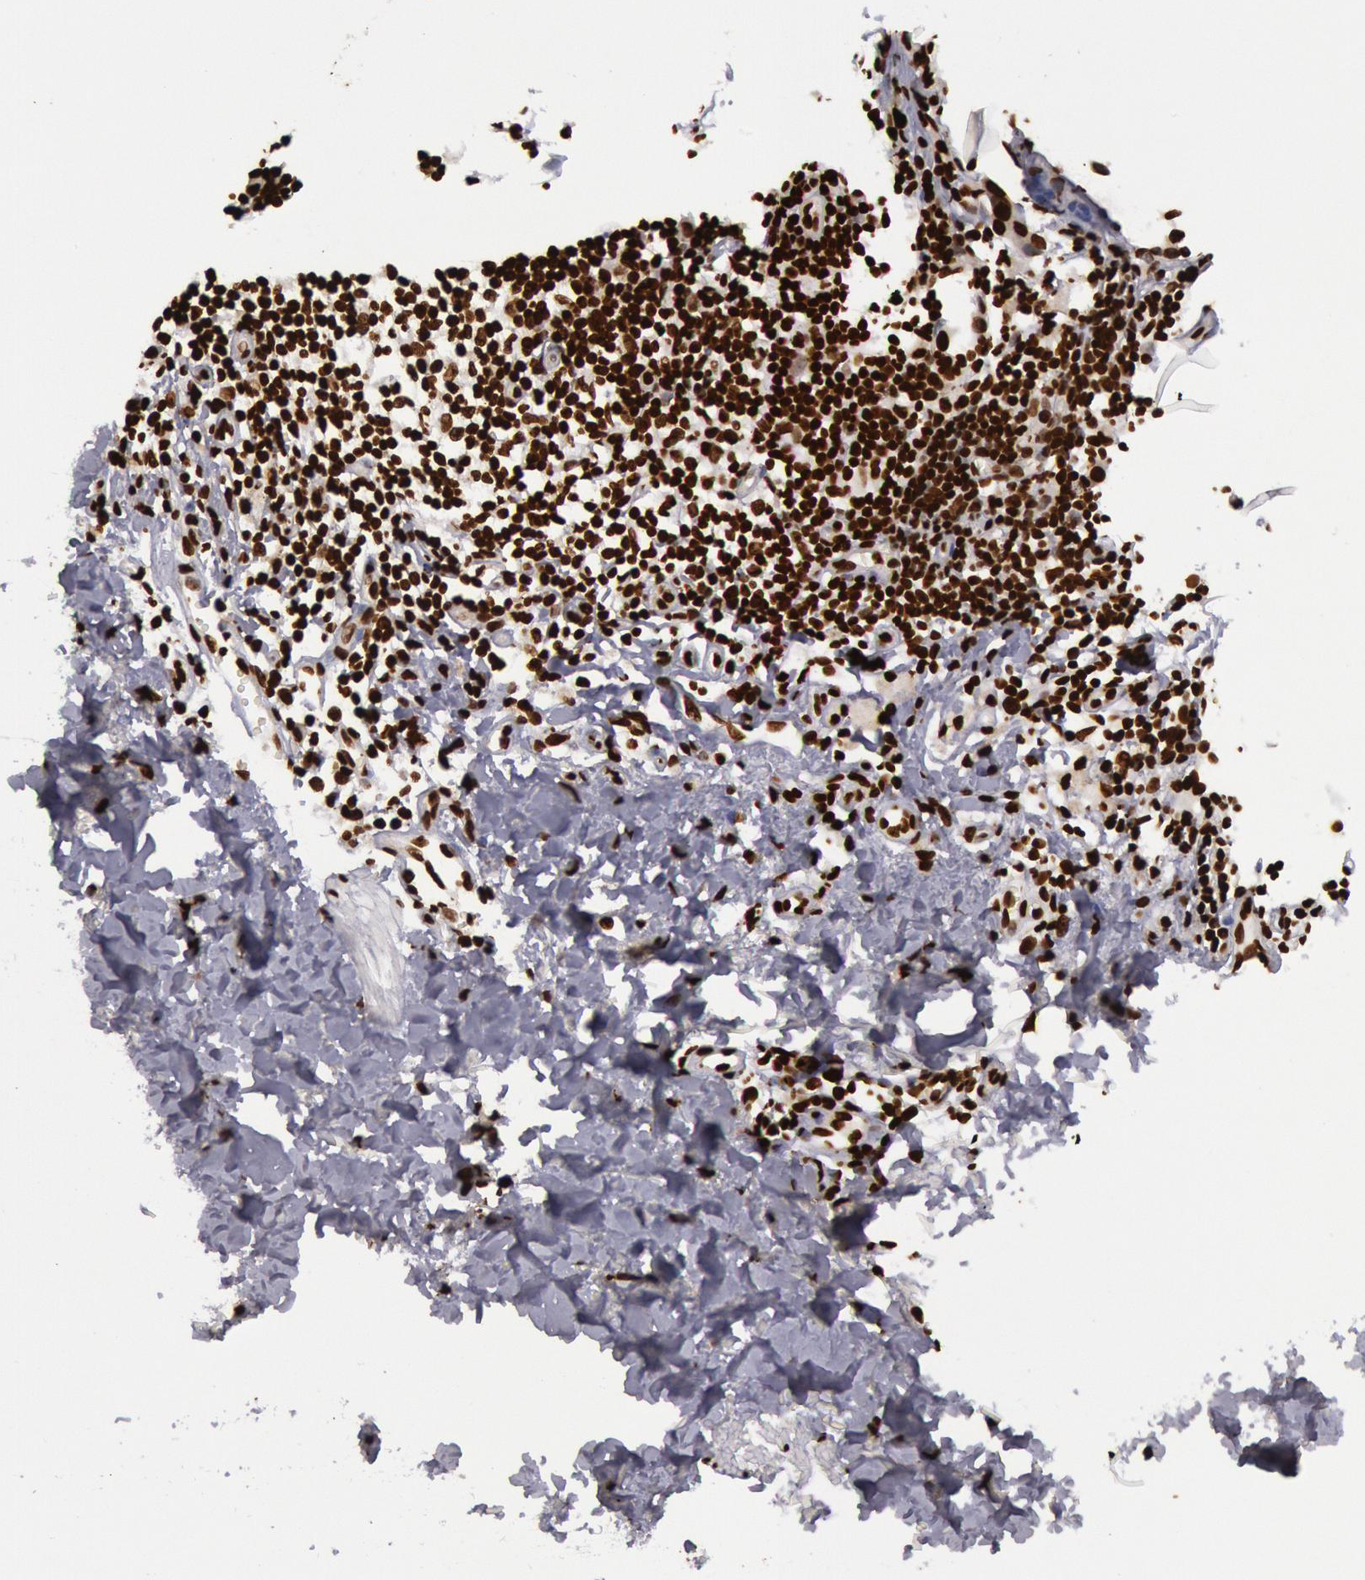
{"staining": {"intensity": "strong", "quantity": ">75%", "location": "nuclear"}, "tissue": "melanoma", "cell_type": "Tumor cells", "image_type": "cancer", "snomed": [{"axis": "morphology", "description": "Malignant melanoma, NOS"}, {"axis": "topography", "description": "Skin"}], "caption": "This is a photomicrograph of immunohistochemistry staining of malignant melanoma, which shows strong staining in the nuclear of tumor cells.", "gene": "H3-4", "patient": {"sex": "male", "age": 23}}